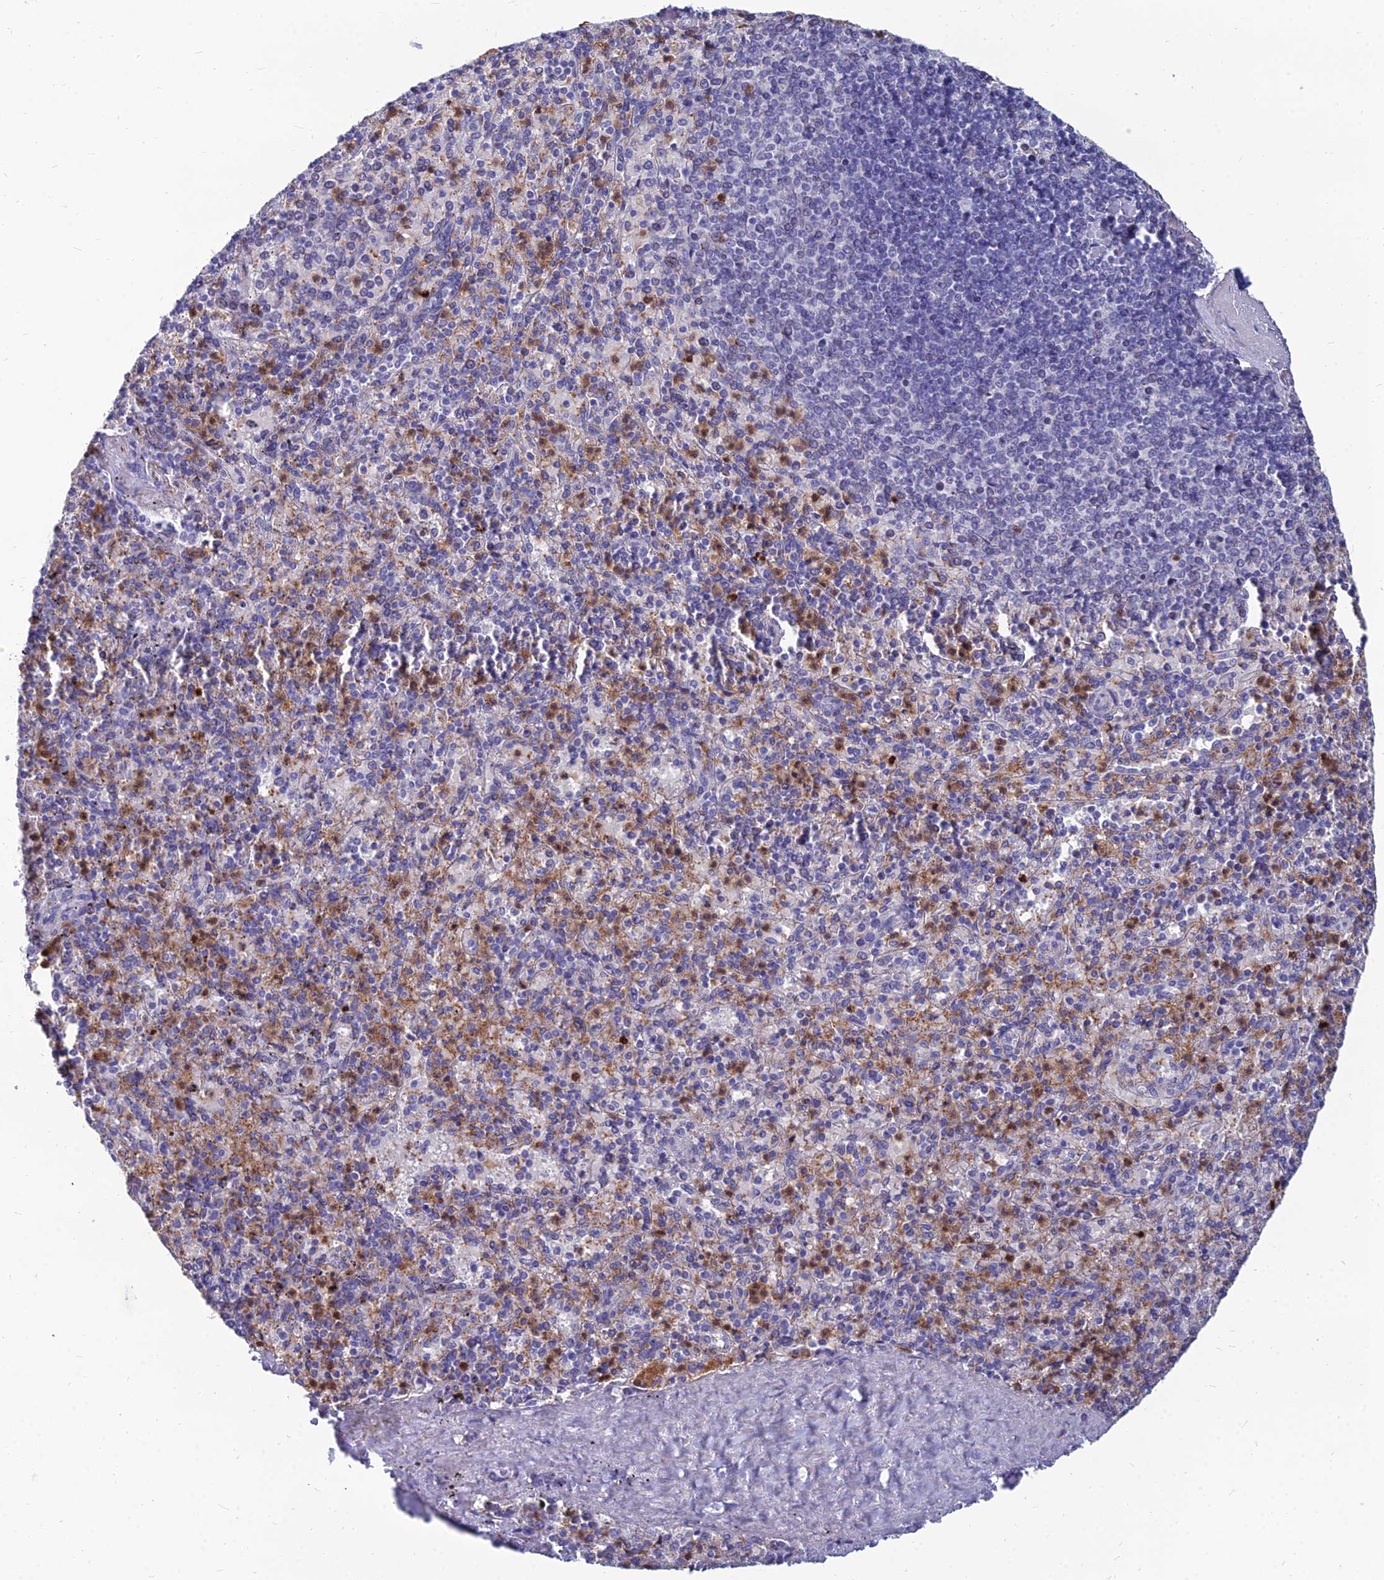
{"staining": {"intensity": "strong", "quantity": "<25%", "location": "cytoplasmic/membranous,nuclear"}, "tissue": "spleen", "cell_type": "Cells in red pulp", "image_type": "normal", "snomed": [{"axis": "morphology", "description": "Normal tissue, NOS"}, {"axis": "topography", "description": "Spleen"}], "caption": "Cells in red pulp reveal strong cytoplasmic/membranous,nuclear expression in approximately <25% of cells in benign spleen. The staining was performed using DAB (3,3'-diaminobenzidine), with brown indicating positive protein expression. Nuclei are stained blue with hematoxylin.", "gene": "GOLGA6A", "patient": {"sex": "male", "age": 82}}